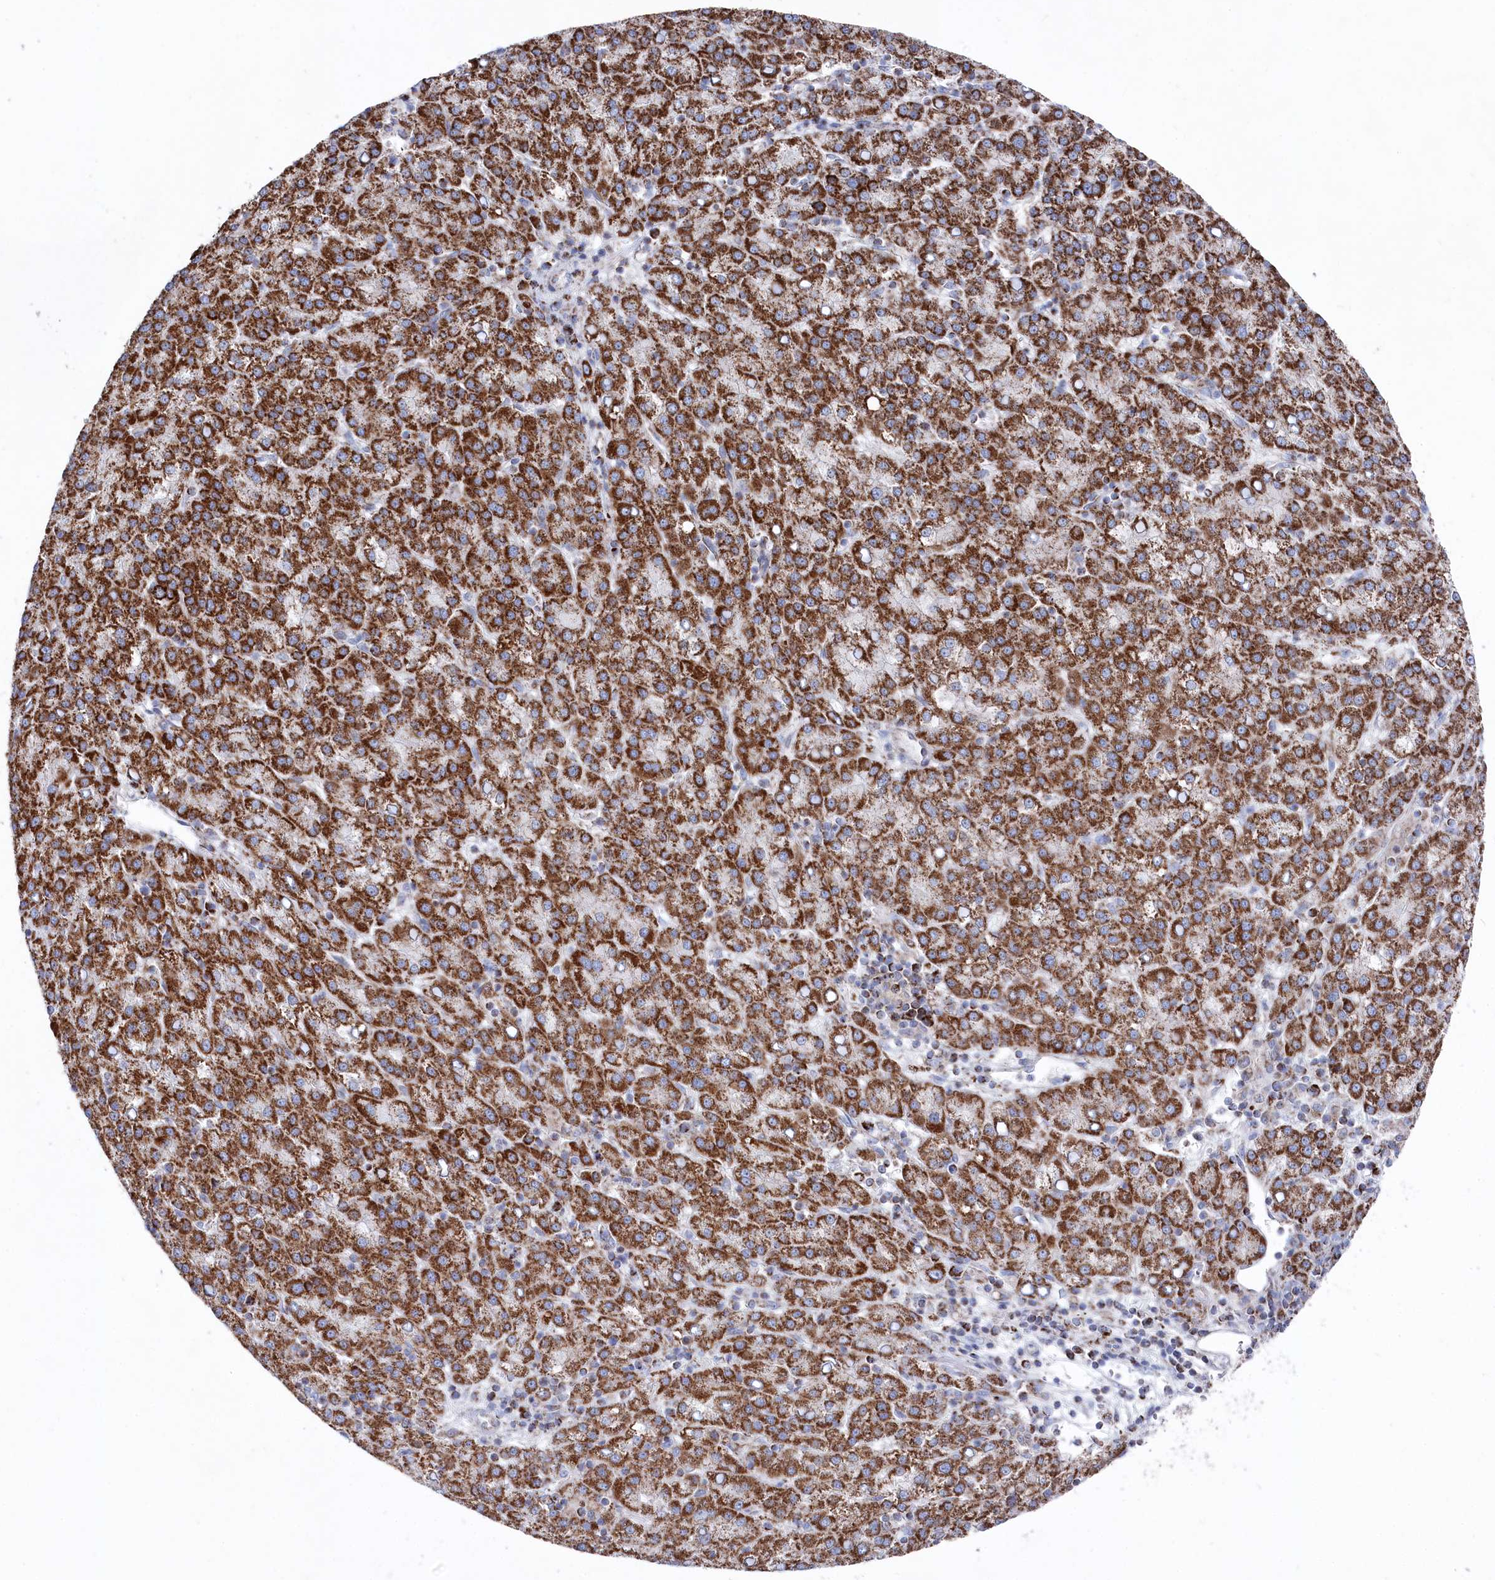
{"staining": {"intensity": "strong", "quantity": ">75%", "location": "cytoplasmic/membranous"}, "tissue": "liver cancer", "cell_type": "Tumor cells", "image_type": "cancer", "snomed": [{"axis": "morphology", "description": "Carcinoma, Hepatocellular, NOS"}, {"axis": "topography", "description": "Liver"}], "caption": "A micrograph showing strong cytoplasmic/membranous staining in approximately >75% of tumor cells in hepatocellular carcinoma (liver), as visualized by brown immunohistochemical staining.", "gene": "GLS2", "patient": {"sex": "female", "age": 58}}